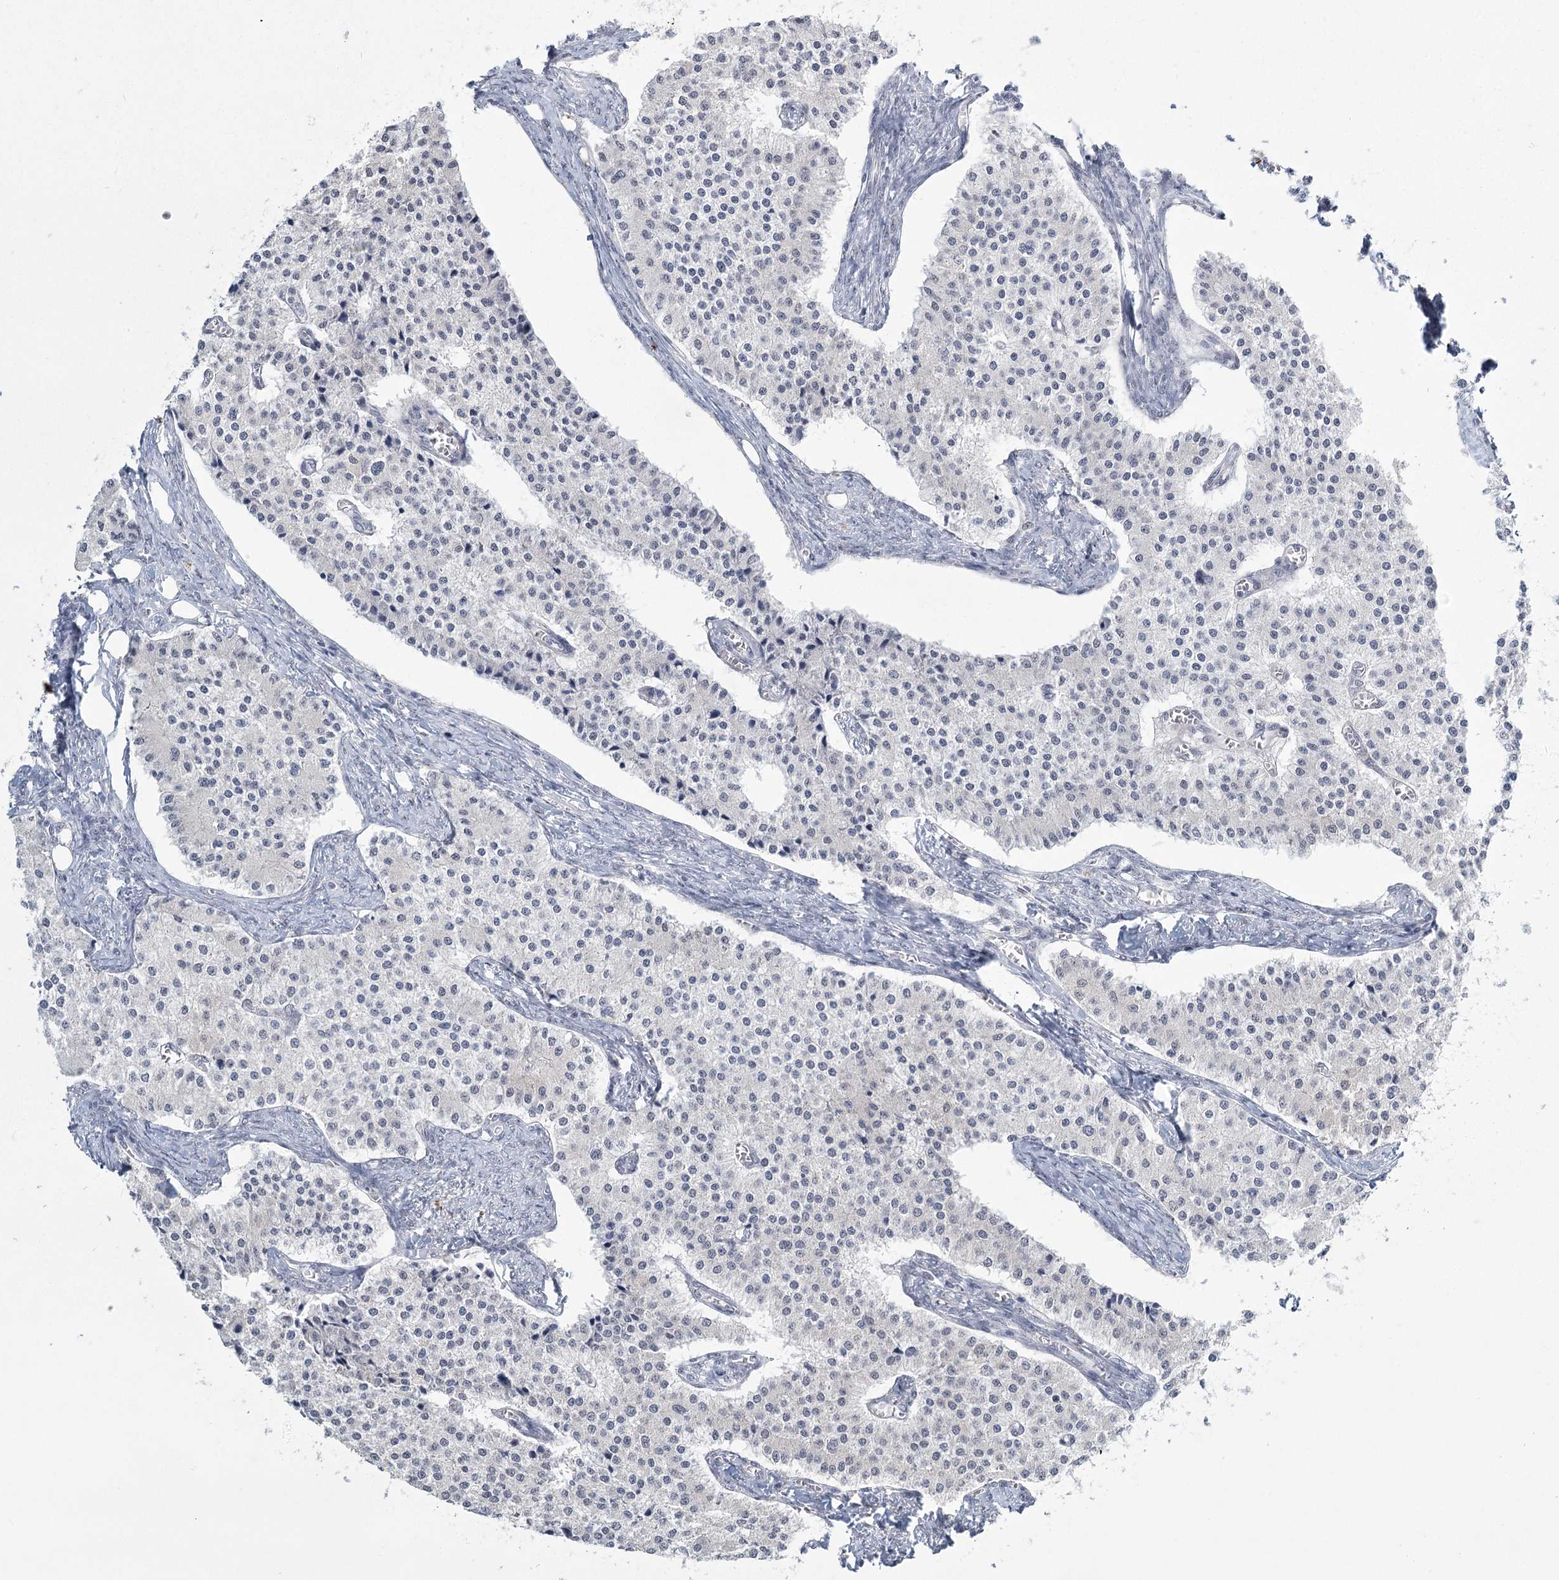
{"staining": {"intensity": "negative", "quantity": "none", "location": "none"}, "tissue": "carcinoid", "cell_type": "Tumor cells", "image_type": "cancer", "snomed": [{"axis": "morphology", "description": "Carcinoid, malignant, NOS"}, {"axis": "topography", "description": "Colon"}], "caption": "Tumor cells show no significant protein positivity in malignant carcinoid.", "gene": "TMEM70", "patient": {"sex": "female", "age": 52}}